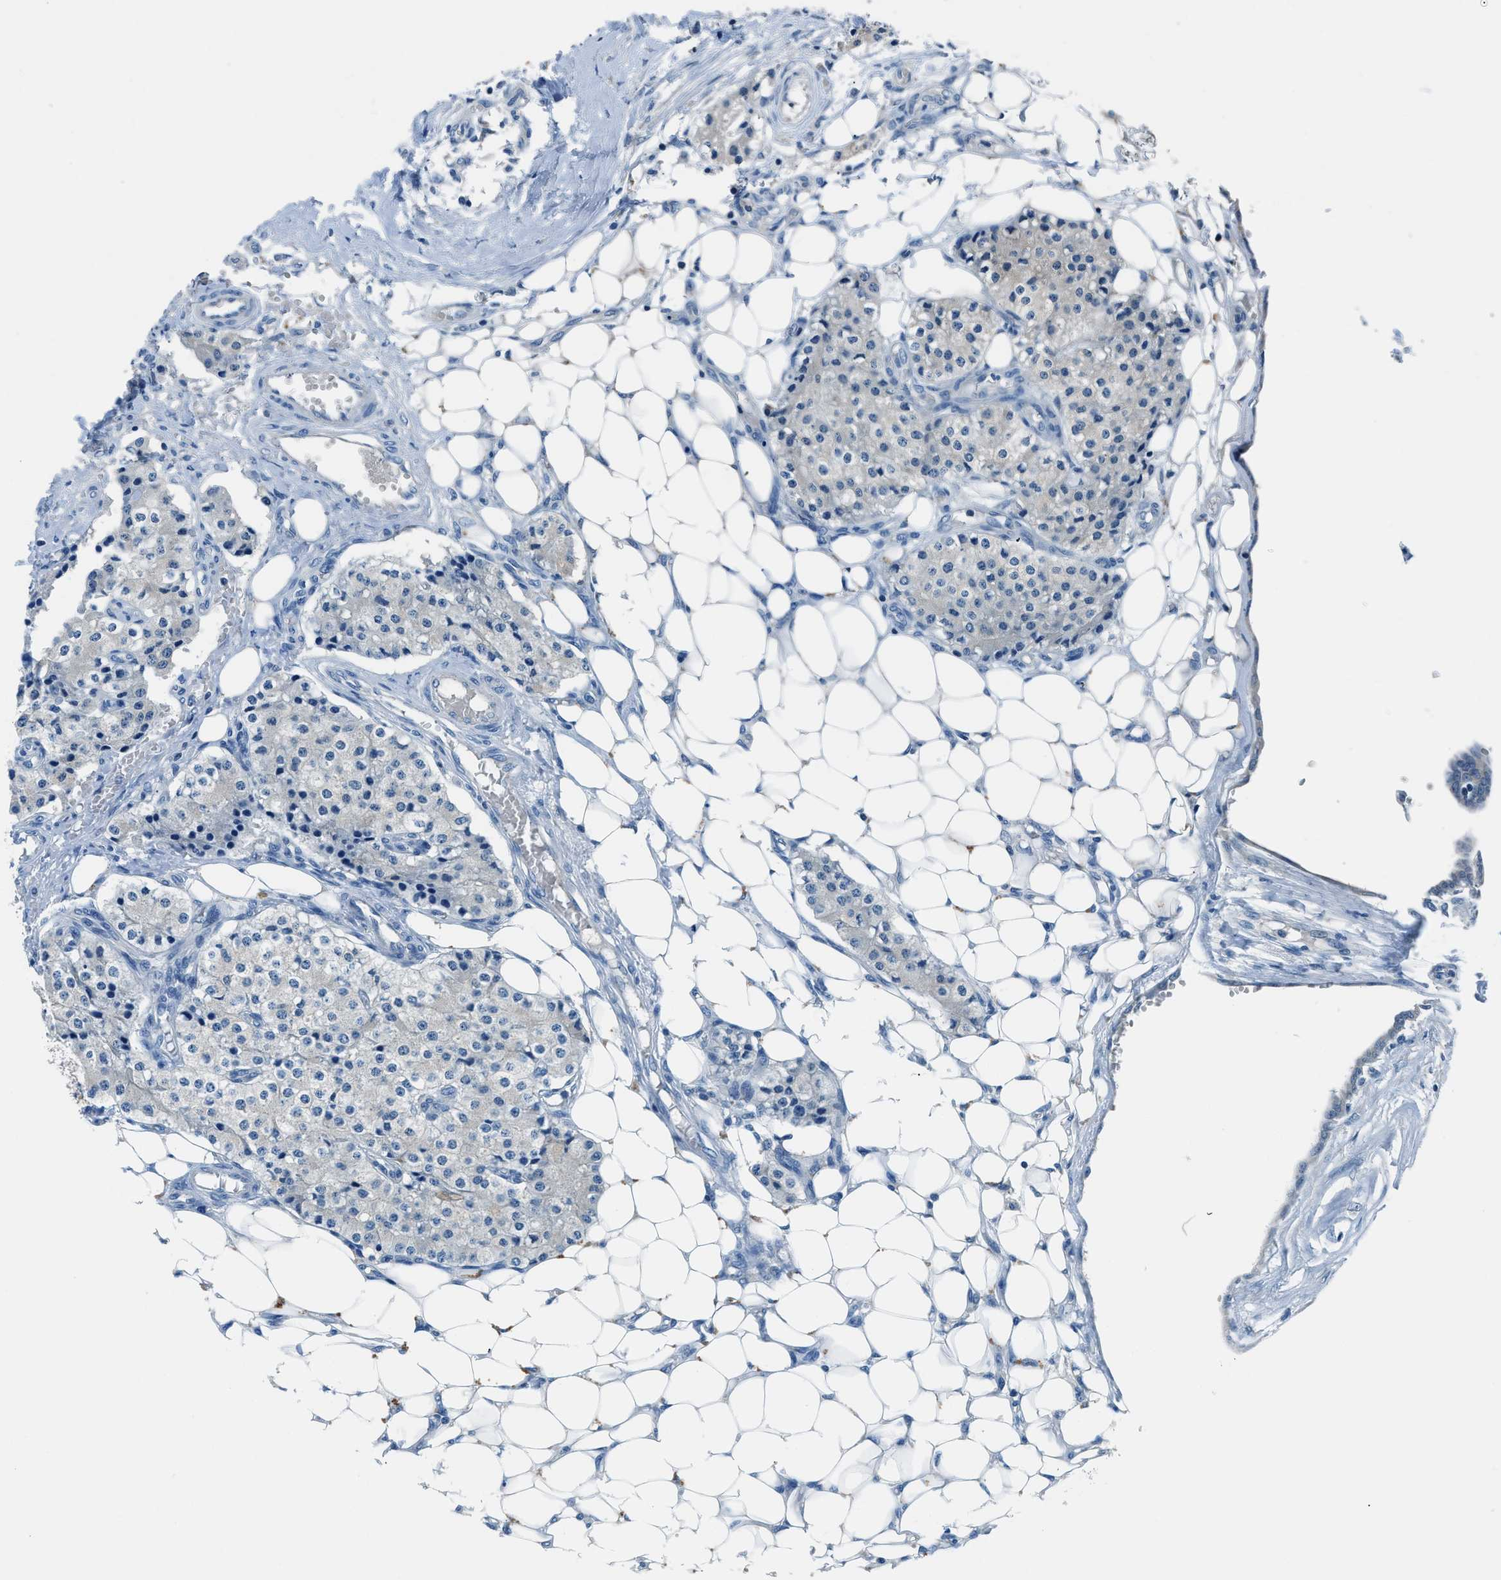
{"staining": {"intensity": "negative", "quantity": "none", "location": "none"}, "tissue": "carcinoid", "cell_type": "Tumor cells", "image_type": "cancer", "snomed": [{"axis": "morphology", "description": "Carcinoid, malignant, NOS"}, {"axis": "topography", "description": "Colon"}], "caption": "This histopathology image is of carcinoid stained with IHC to label a protein in brown with the nuclei are counter-stained blue. There is no positivity in tumor cells. (DAB (3,3'-diaminobenzidine) IHC with hematoxylin counter stain).", "gene": "ACP1", "patient": {"sex": "female", "age": 52}}